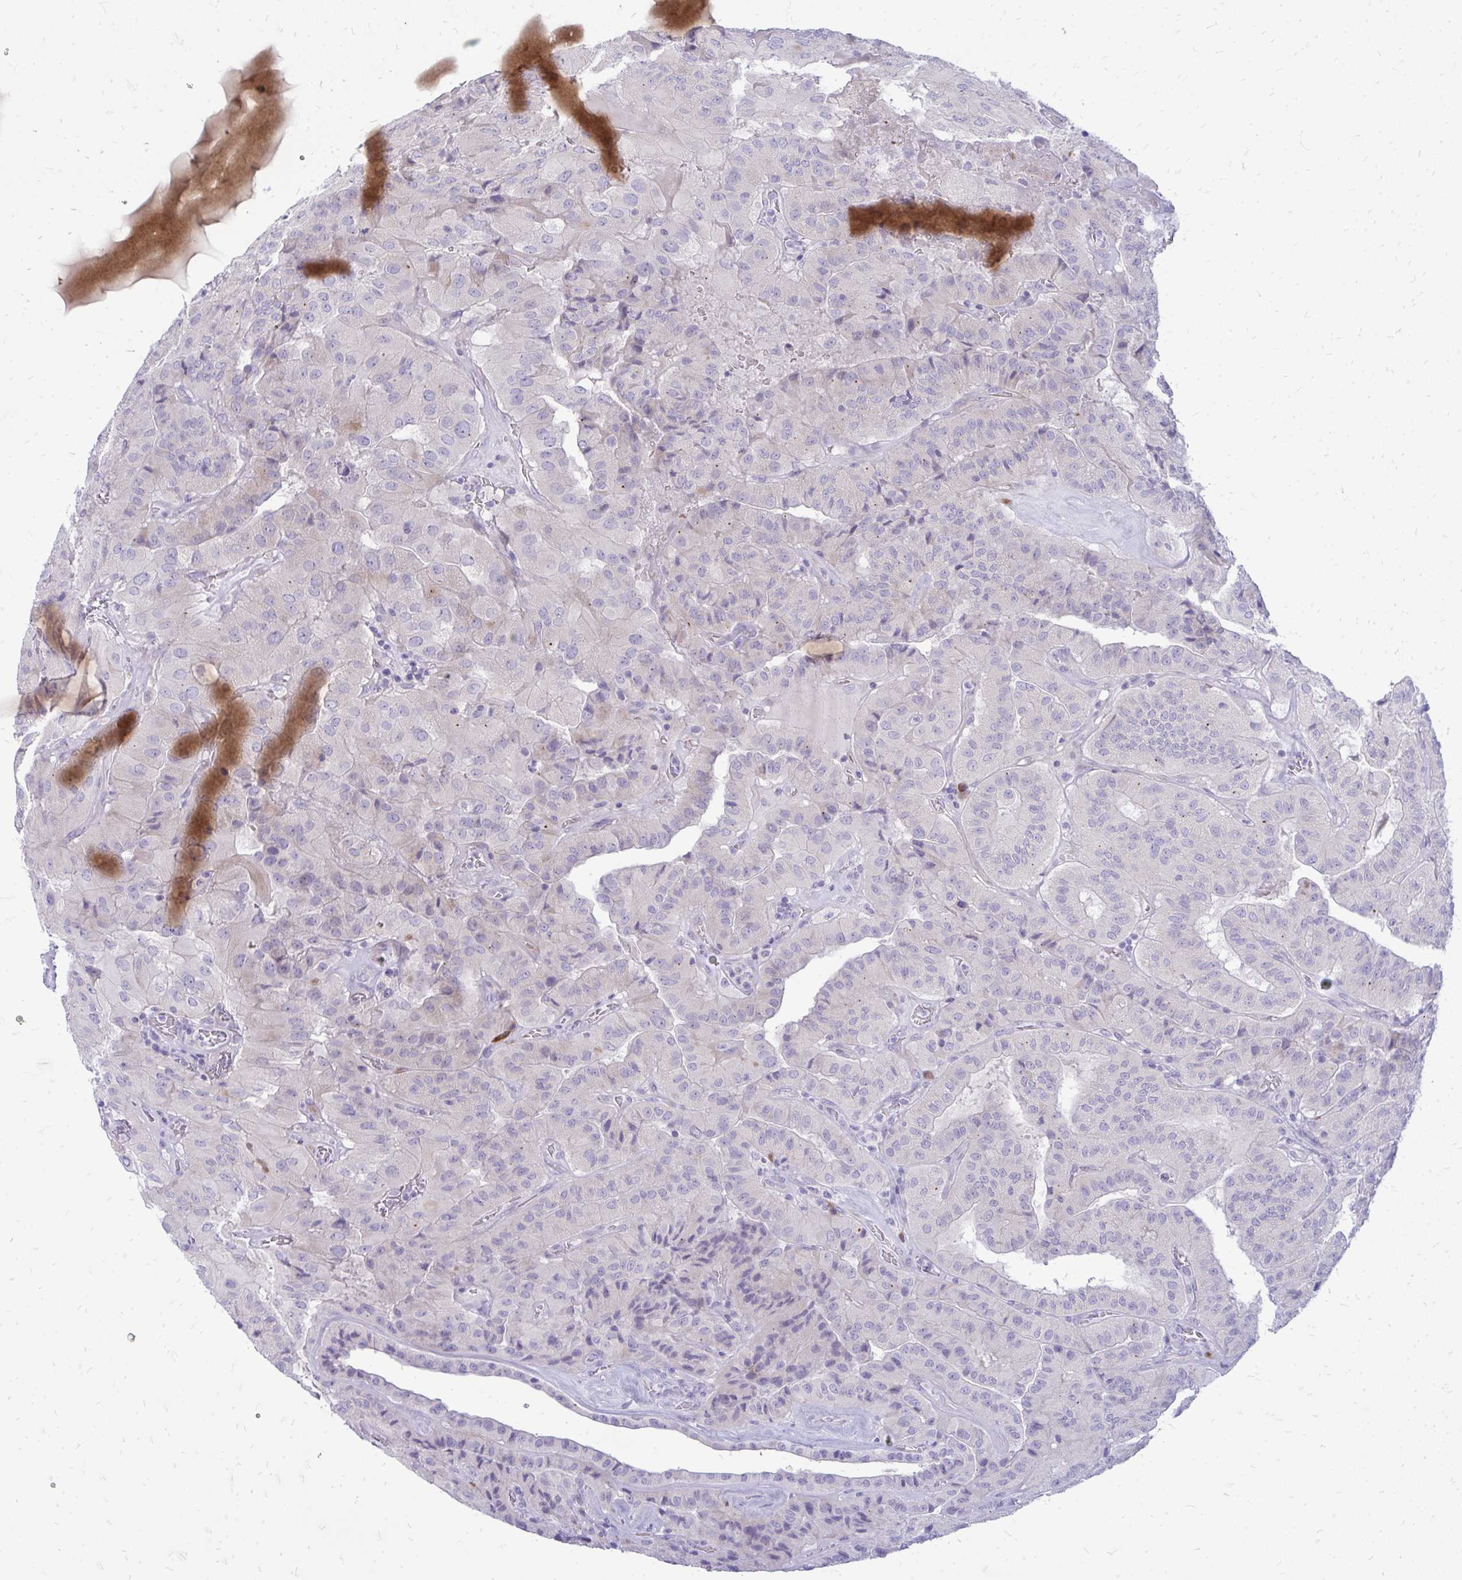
{"staining": {"intensity": "negative", "quantity": "none", "location": "none"}, "tissue": "thyroid cancer", "cell_type": "Tumor cells", "image_type": "cancer", "snomed": [{"axis": "morphology", "description": "Normal tissue, NOS"}, {"axis": "morphology", "description": "Papillary adenocarcinoma, NOS"}, {"axis": "topography", "description": "Thyroid gland"}], "caption": "IHC photomicrograph of human papillary adenocarcinoma (thyroid) stained for a protein (brown), which shows no positivity in tumor cells.", "gene": "TSPEAR", "patient": {"sex": "female", "age": 59}}